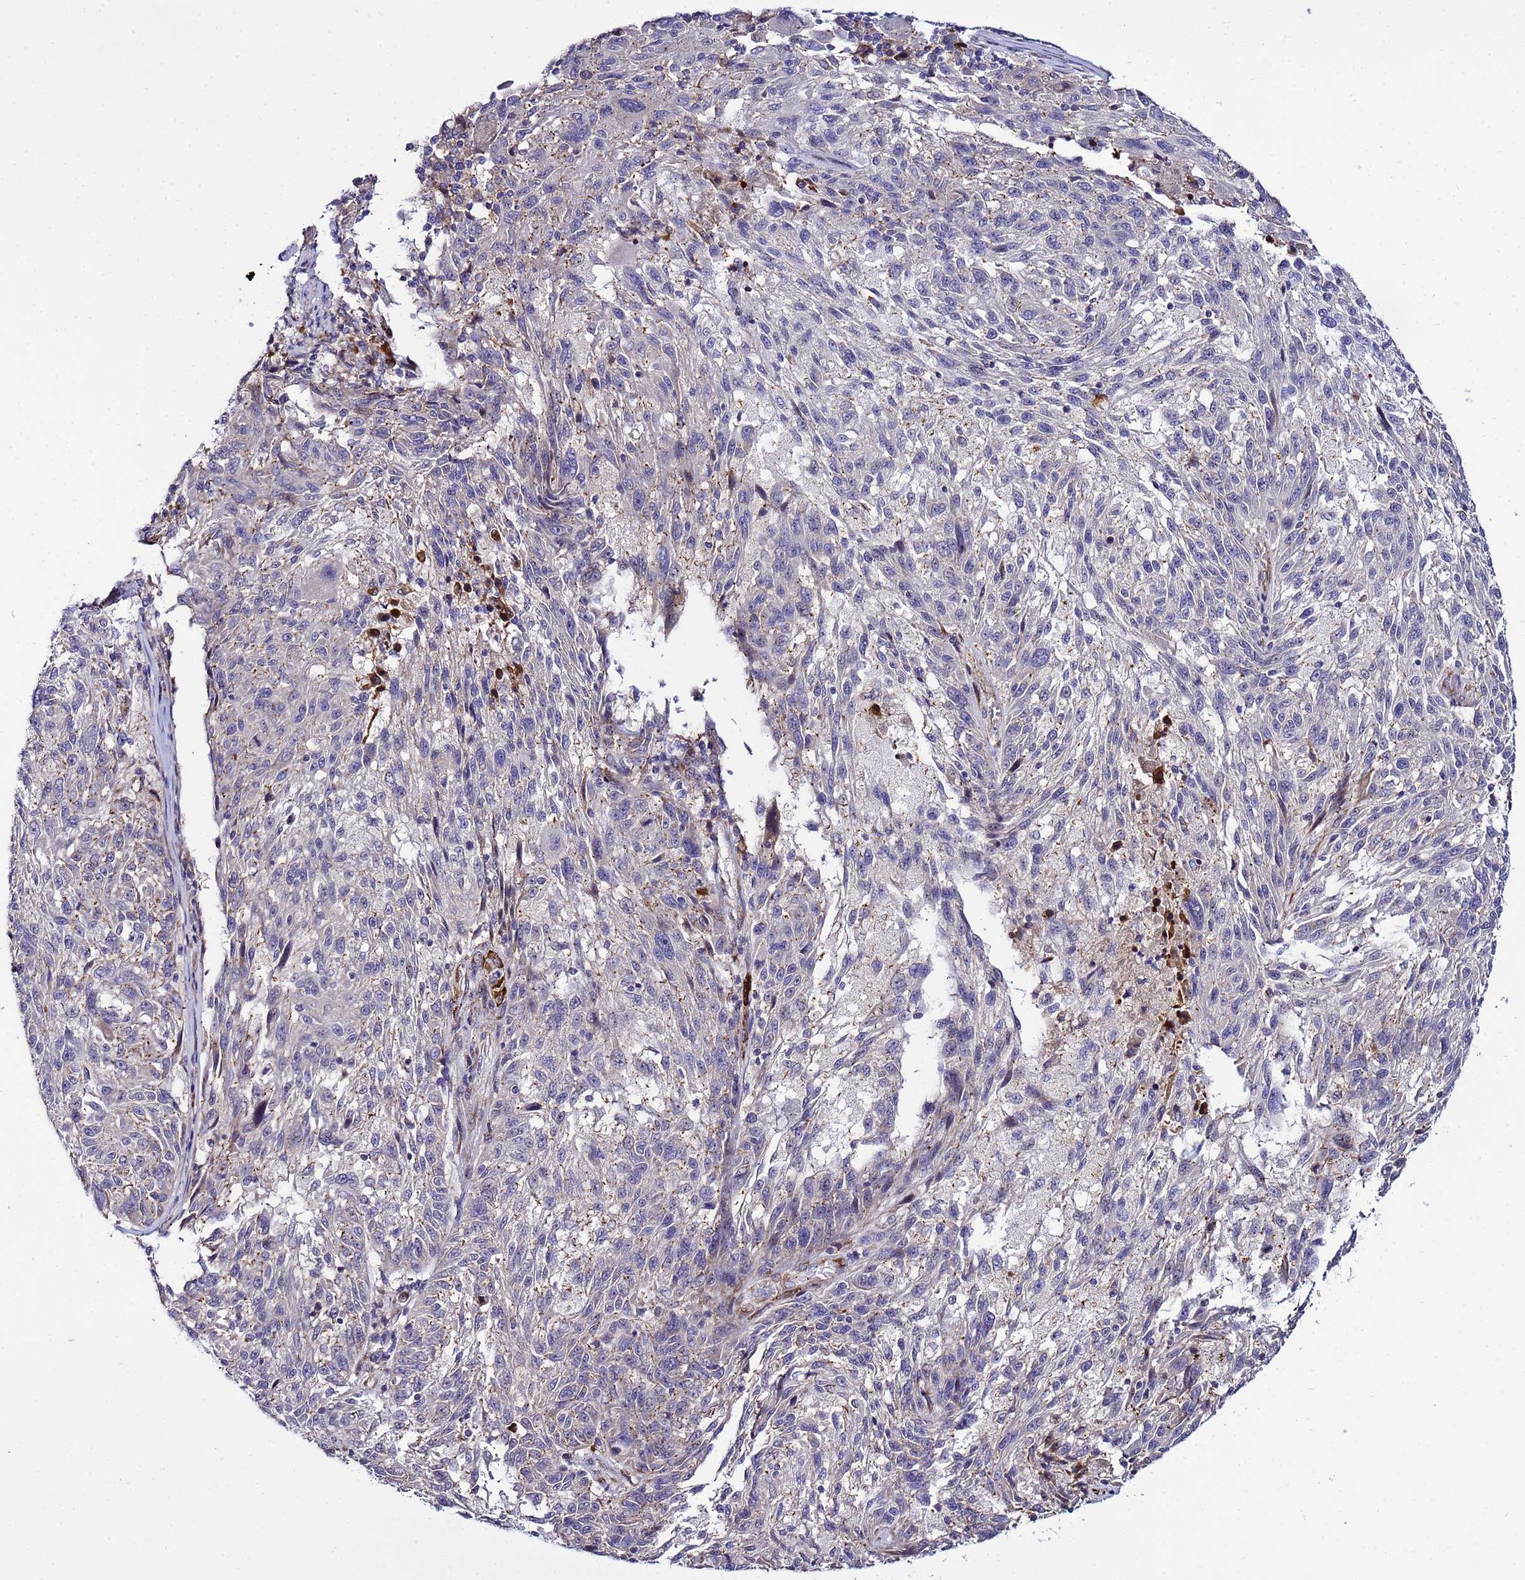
{"staining": {"intensity": "negative", "quantity": "none", "location": "none"}, "tissue": "melanoma", "cell_type": "Tumor cells", "image_type": "cancer", "snomed": [{"axis": "morphology", "description": "Malignant melanoma, NOS"}, {"axis": "topography", "description": "Skin"}], "caption": "Tumor cells show no significant protein expression in malignant melanoma. The staining is performed using DAB brown chromogen with nuclei counter-stained in using hematoxylin.", "gene": "NOL8", "patient": {"sex": "male", "age": 53}}